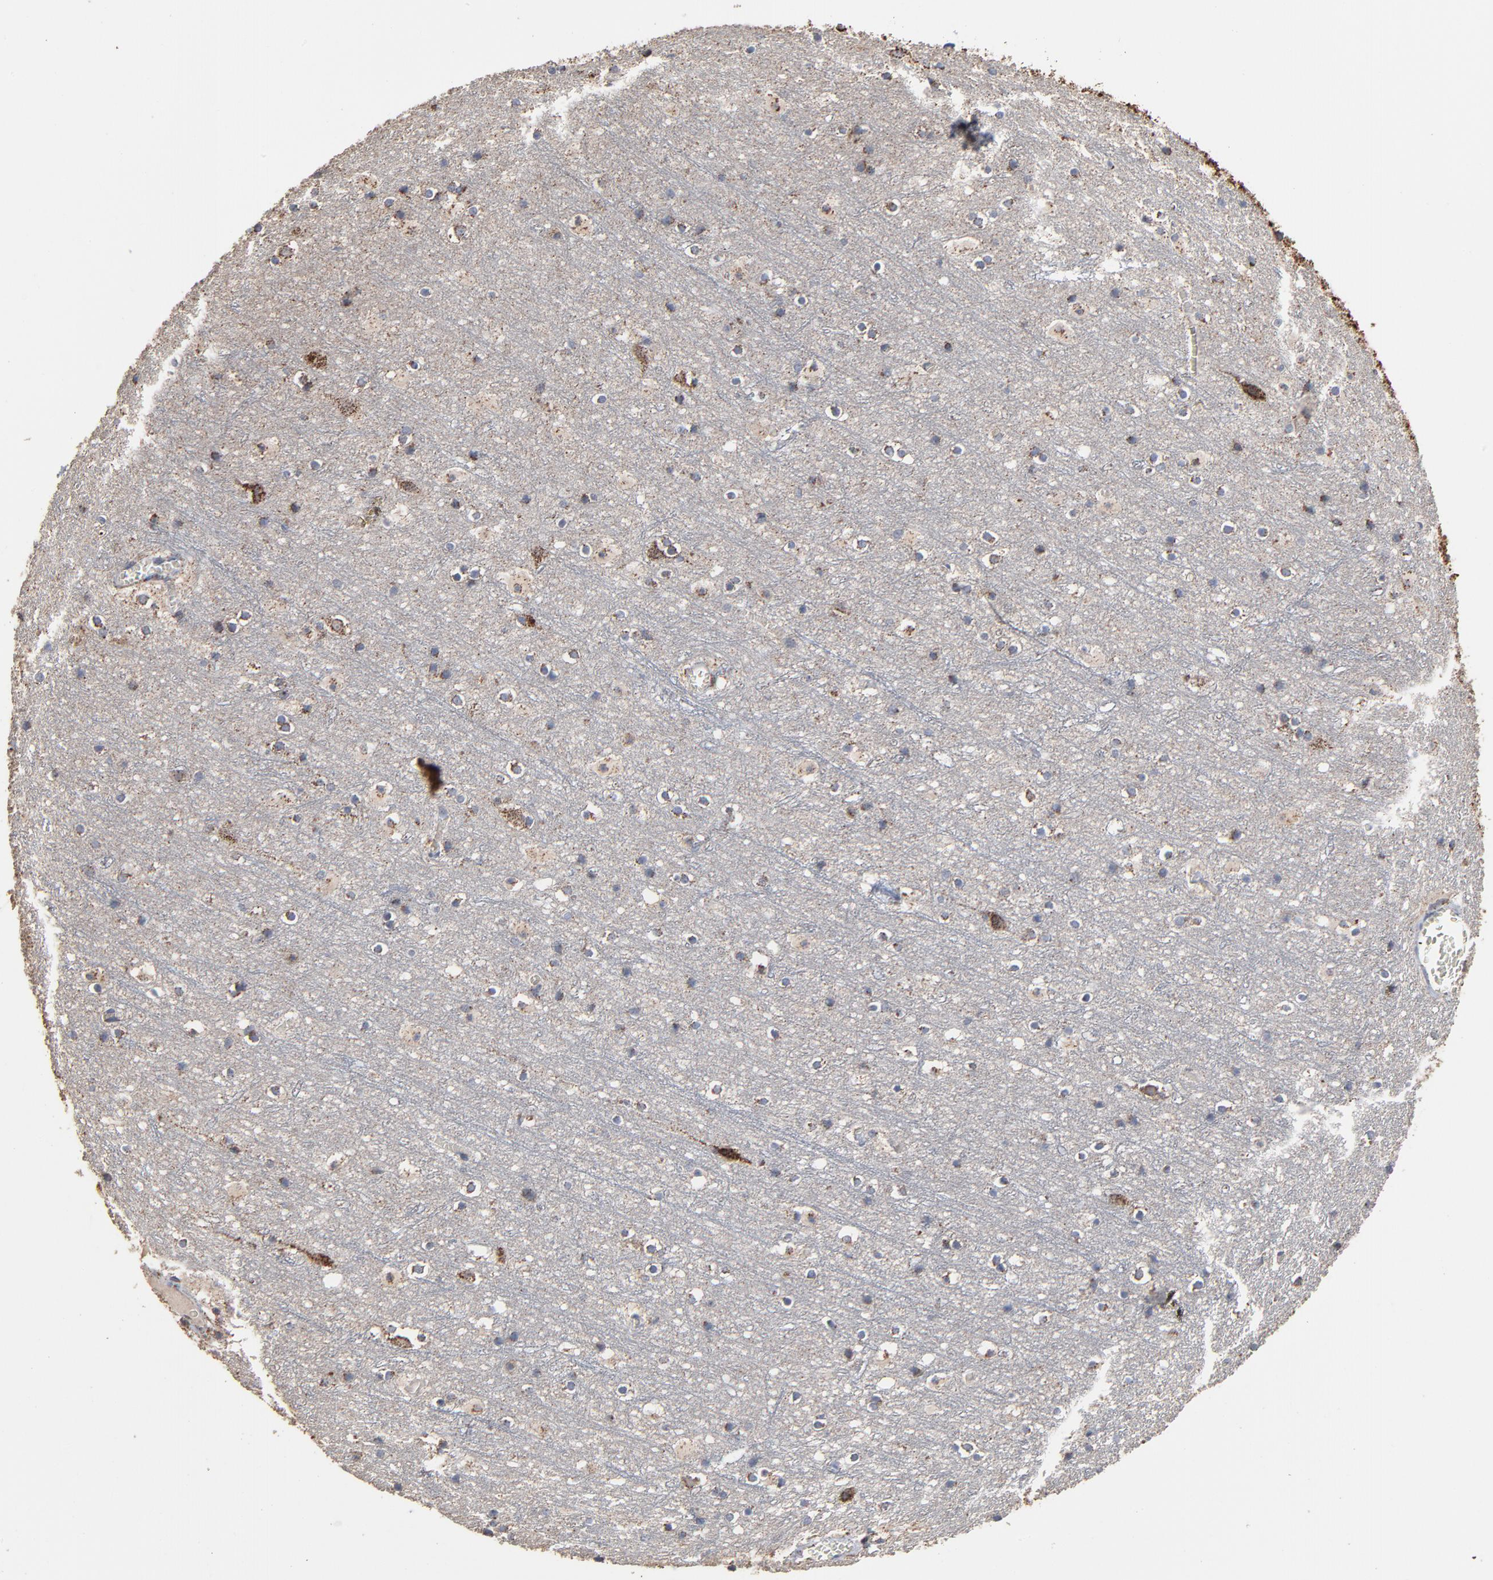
{"staining": {"intensity": "weak", "quantity": "25%-75%", "location": "cytoplasmic/membranous"}, "tissue": "cerebral cortex", "cell_type": "Endothelial cells", "image_type": "normal", "snomed": [{"axis": "morphology", "description": "Normal tissue, NOS"}, {"axis": "topography", "description": "Cerebral cortex"}], "caption": "A brown stain labels weak cytoplasmic/membranous expression of a protein in endothelial cells of normal human cerebral cortex. (Brightfield microscopy of DAB IHC at high magnification).", "gene": "UQCRC1", "patient": {"sex": "male", "age": 45}}